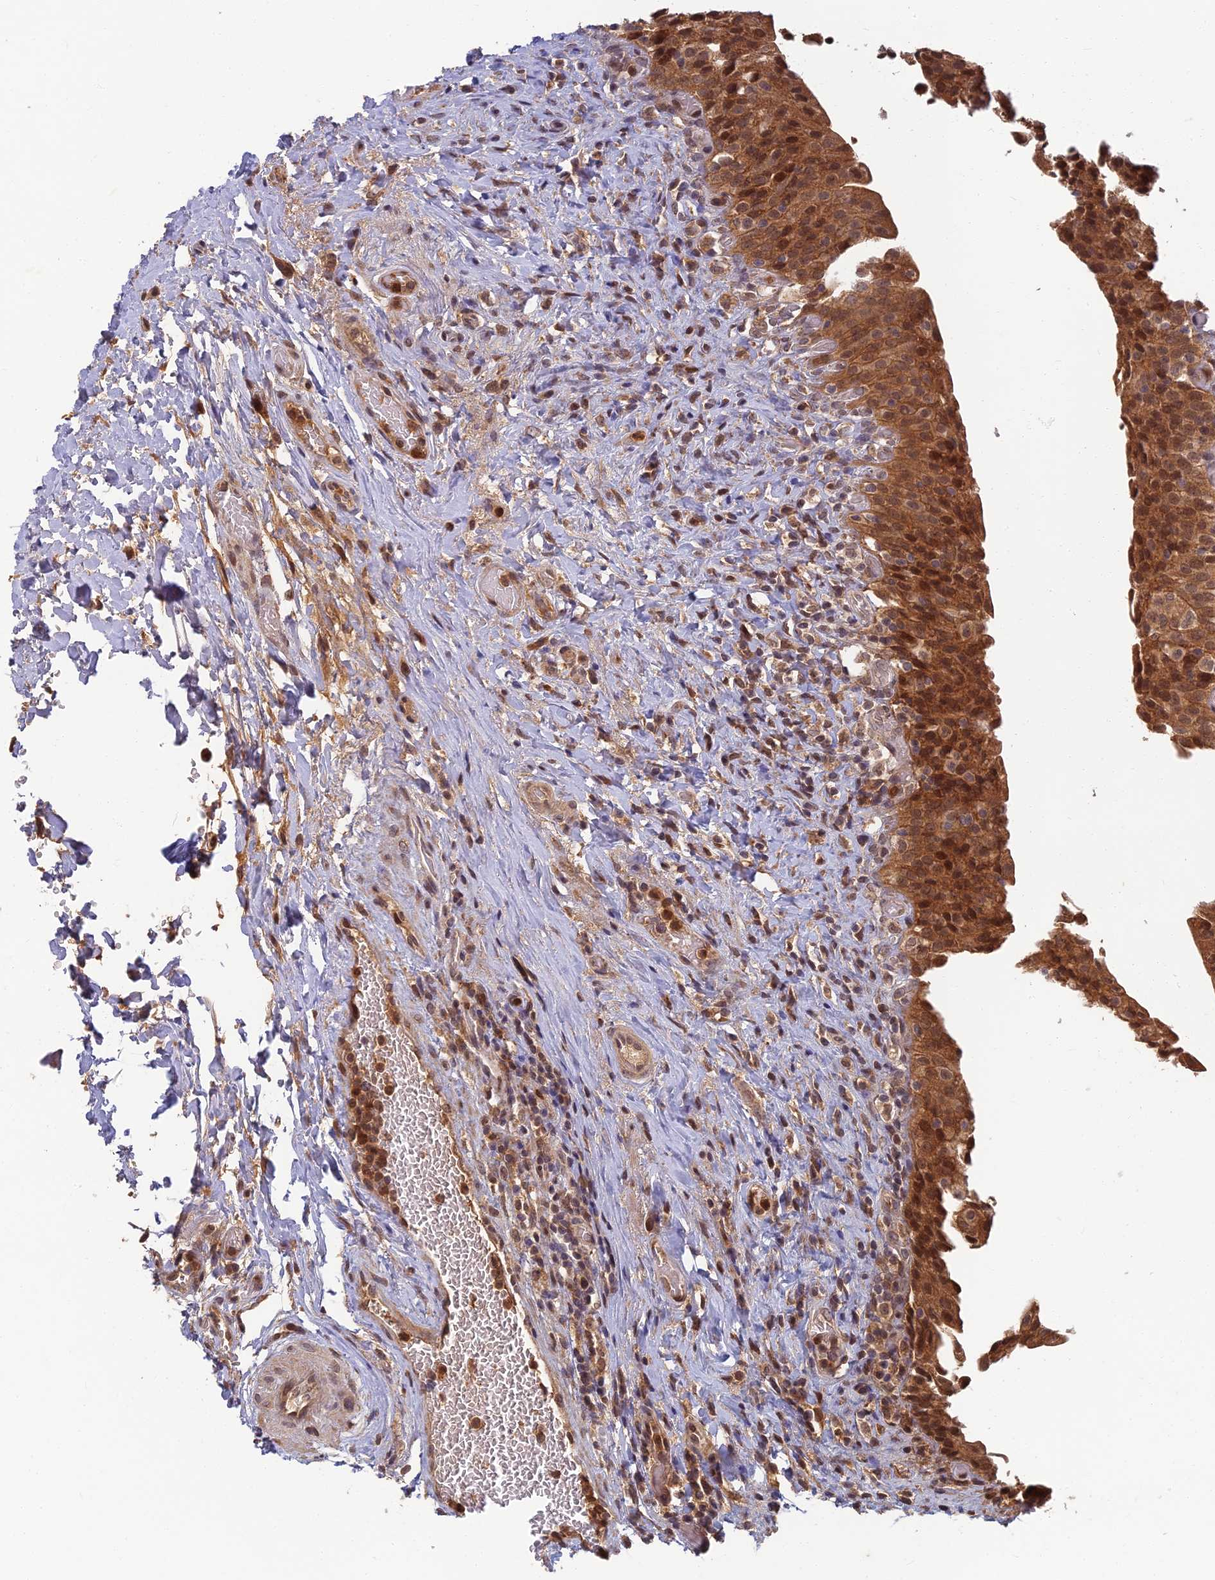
{"staining": {"intensity": "moderate", "quantity": ">75%", "location": "cytoplasmic/membranous,nuclear"}, "tissue": "urinary bladder", "cell_type": "Urothelial cells", "image_type": "normal", "snomed": [{"axis": "morphology", "description": "Normal tissue, NOS"}, {"axis": "morphology", "description": "Inflammation, NOS"}, {"axis": "topography", "description": "Urinary bladder"}], "caption": "The micrograph displays immunohistochemical staining of unremarkable urinary bladder. There is moderate cytoplasmic/membranous,nuclear staining is identified in about >75% of urothelial cells. Immunohistochemistry stains the protein in brown and the nuclei are stained blue.", "gene": "RGL3", "patient": {"sex": "male", "age": 64}}